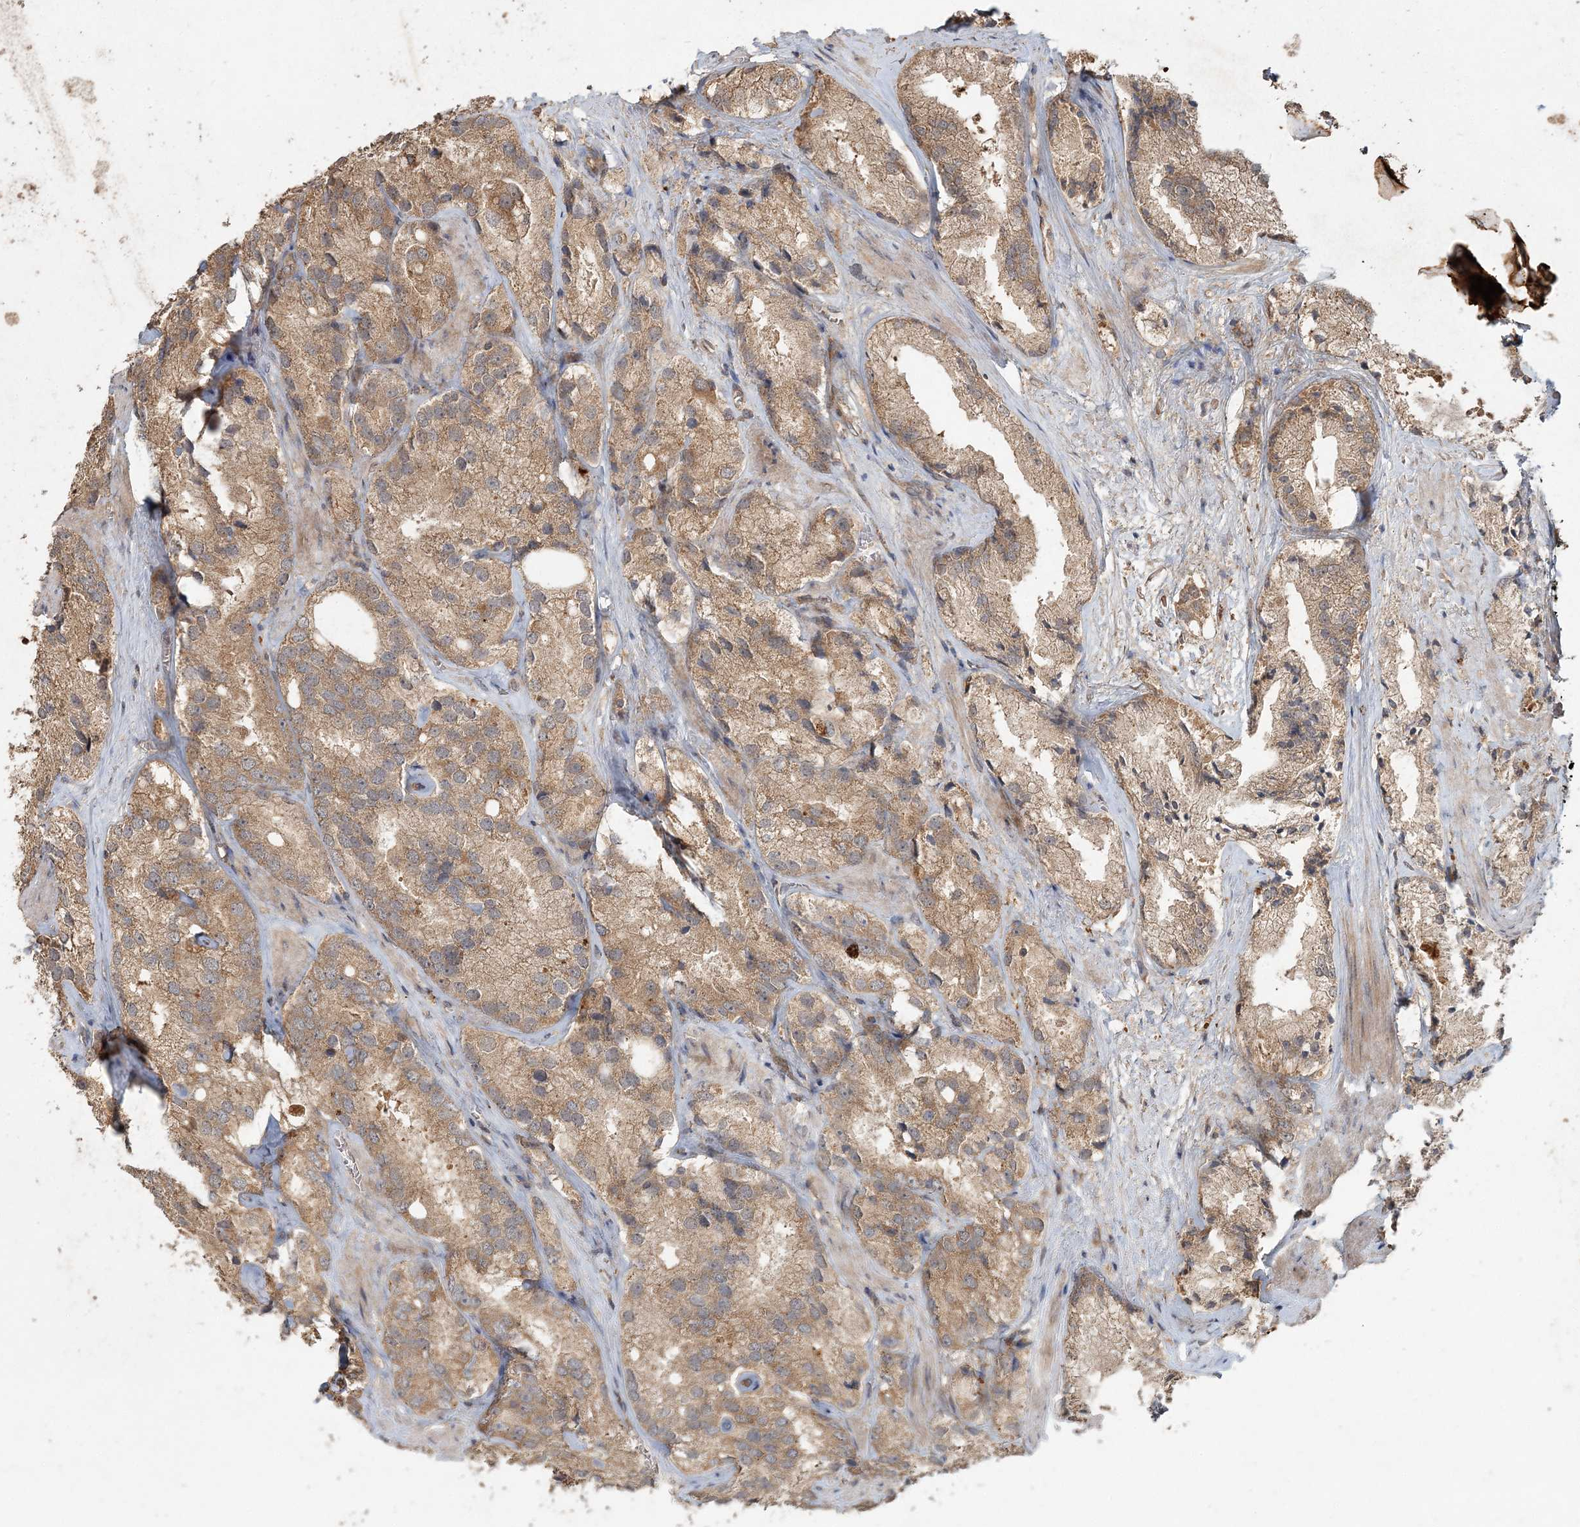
{"staining": {"intensity": "moderate", "quantity": ">75%", "location": "cytoplasmic/membranous"}, "tissue": "prostate cancer", "cell_type": "Tumor cells", "image_type": "cancer", "snomed": [{"axis": "morphology", "description": "Adenocarcinoma, High grade"}, {"axis": "topography", "description": "Prostate"}], "caption": "A micrograph showing moderate cytoplasmic/membranous expression in approximately >75% of tumor cells in prostate cancer (high-grade adenocarcinoma), as visualized by brown immunohistochemical staining.", "gene": "SPRY1", "patient": {"sex": "male", "age": 66}}